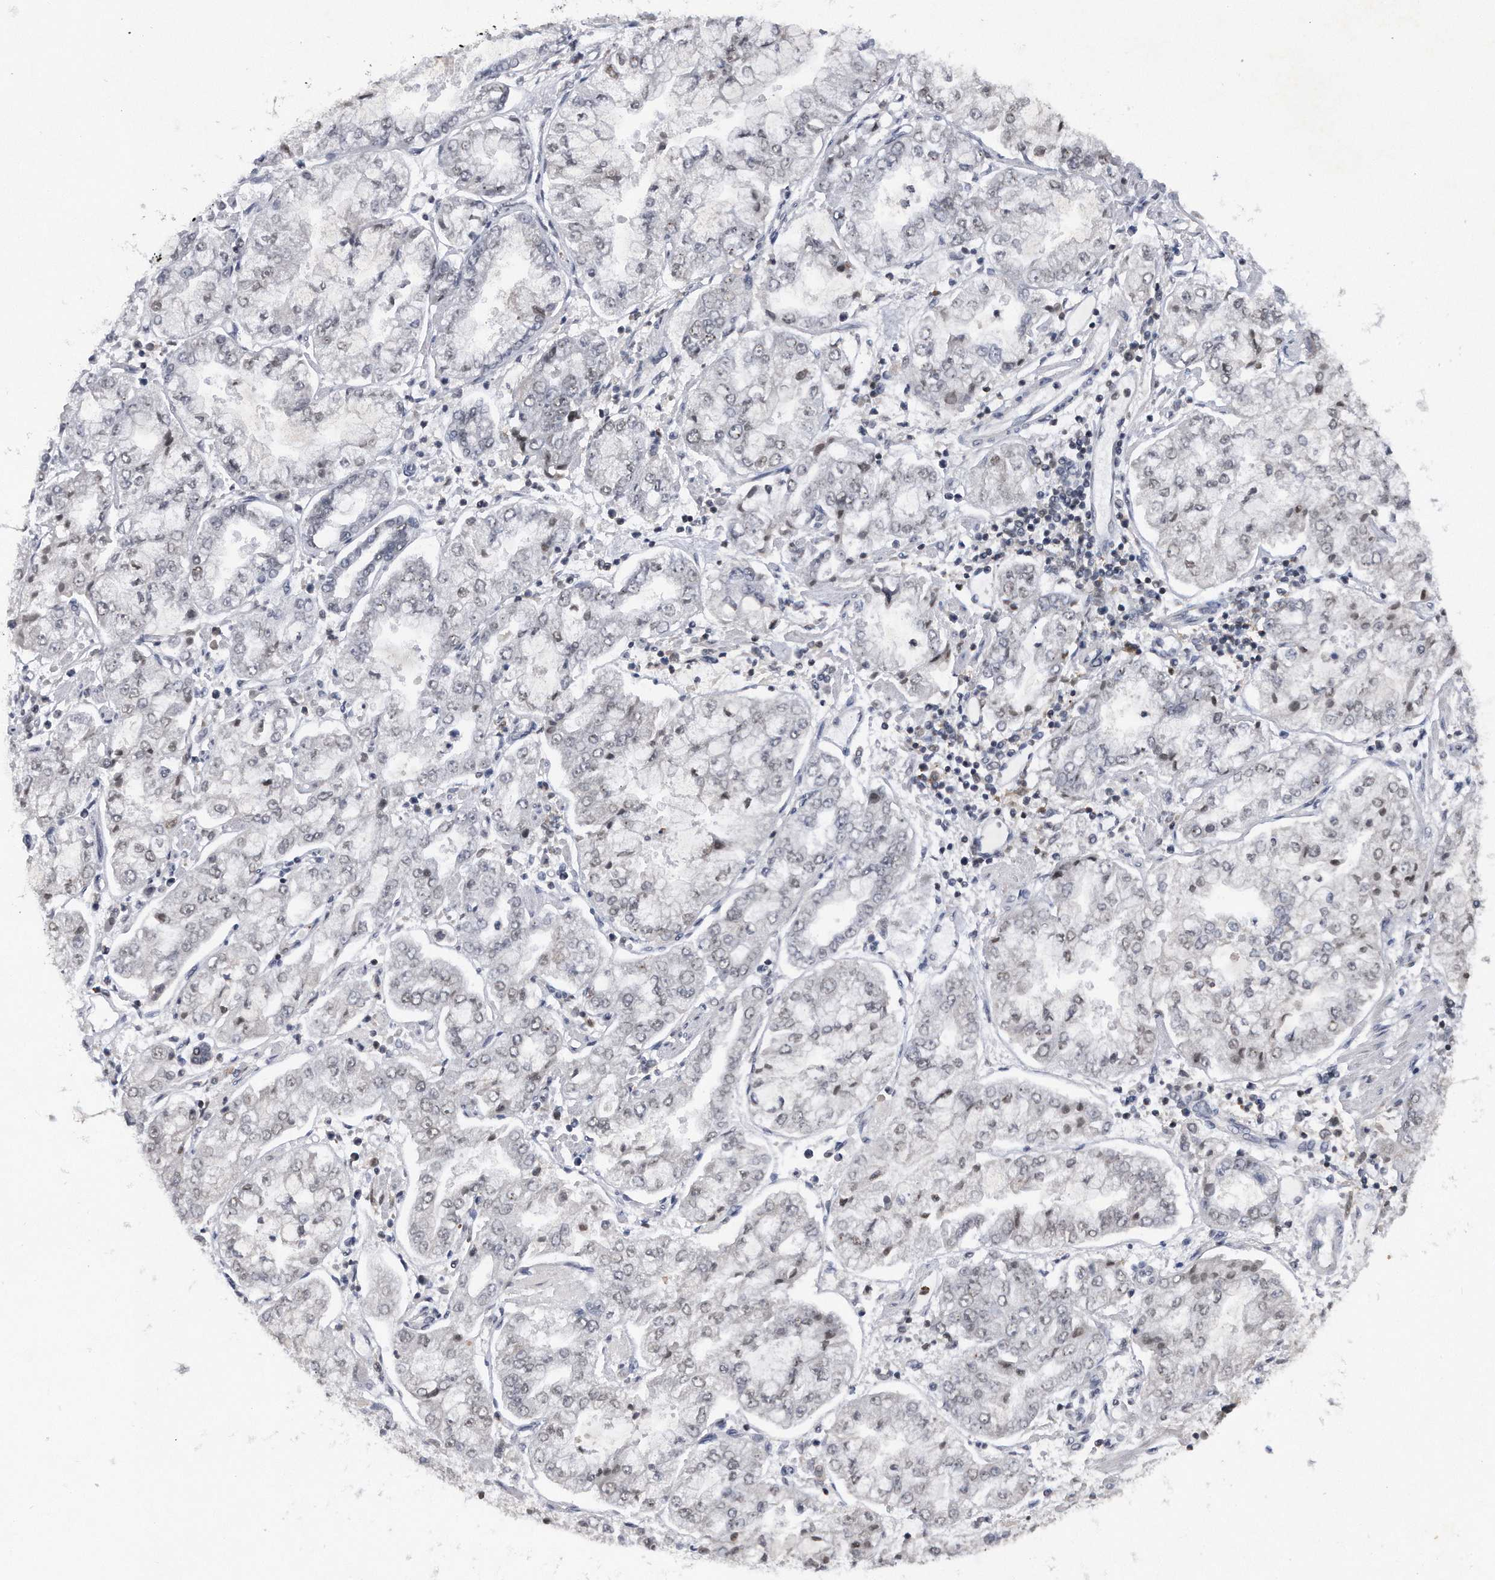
{"staining": {"intensity": "negative", "quantity": "none", "location": "none"}, "tissue": "stomach cancer", "cell_type": "Tumor cells", "image_type": "cancer", "snomed": [{"axis": "morphology", "description": "Adenocarcinoma, NOS"}, {"axis": "topography", "description": "Stomach"}], "caption": "High power microscopy photomicrograph of an immunohistochemistry image of stomach cancer (adenocarcinoma), revealing no significant positivity in tumor cells.", "gene": "VIRMA", "patient": {"sex": "male", "age": 76}}